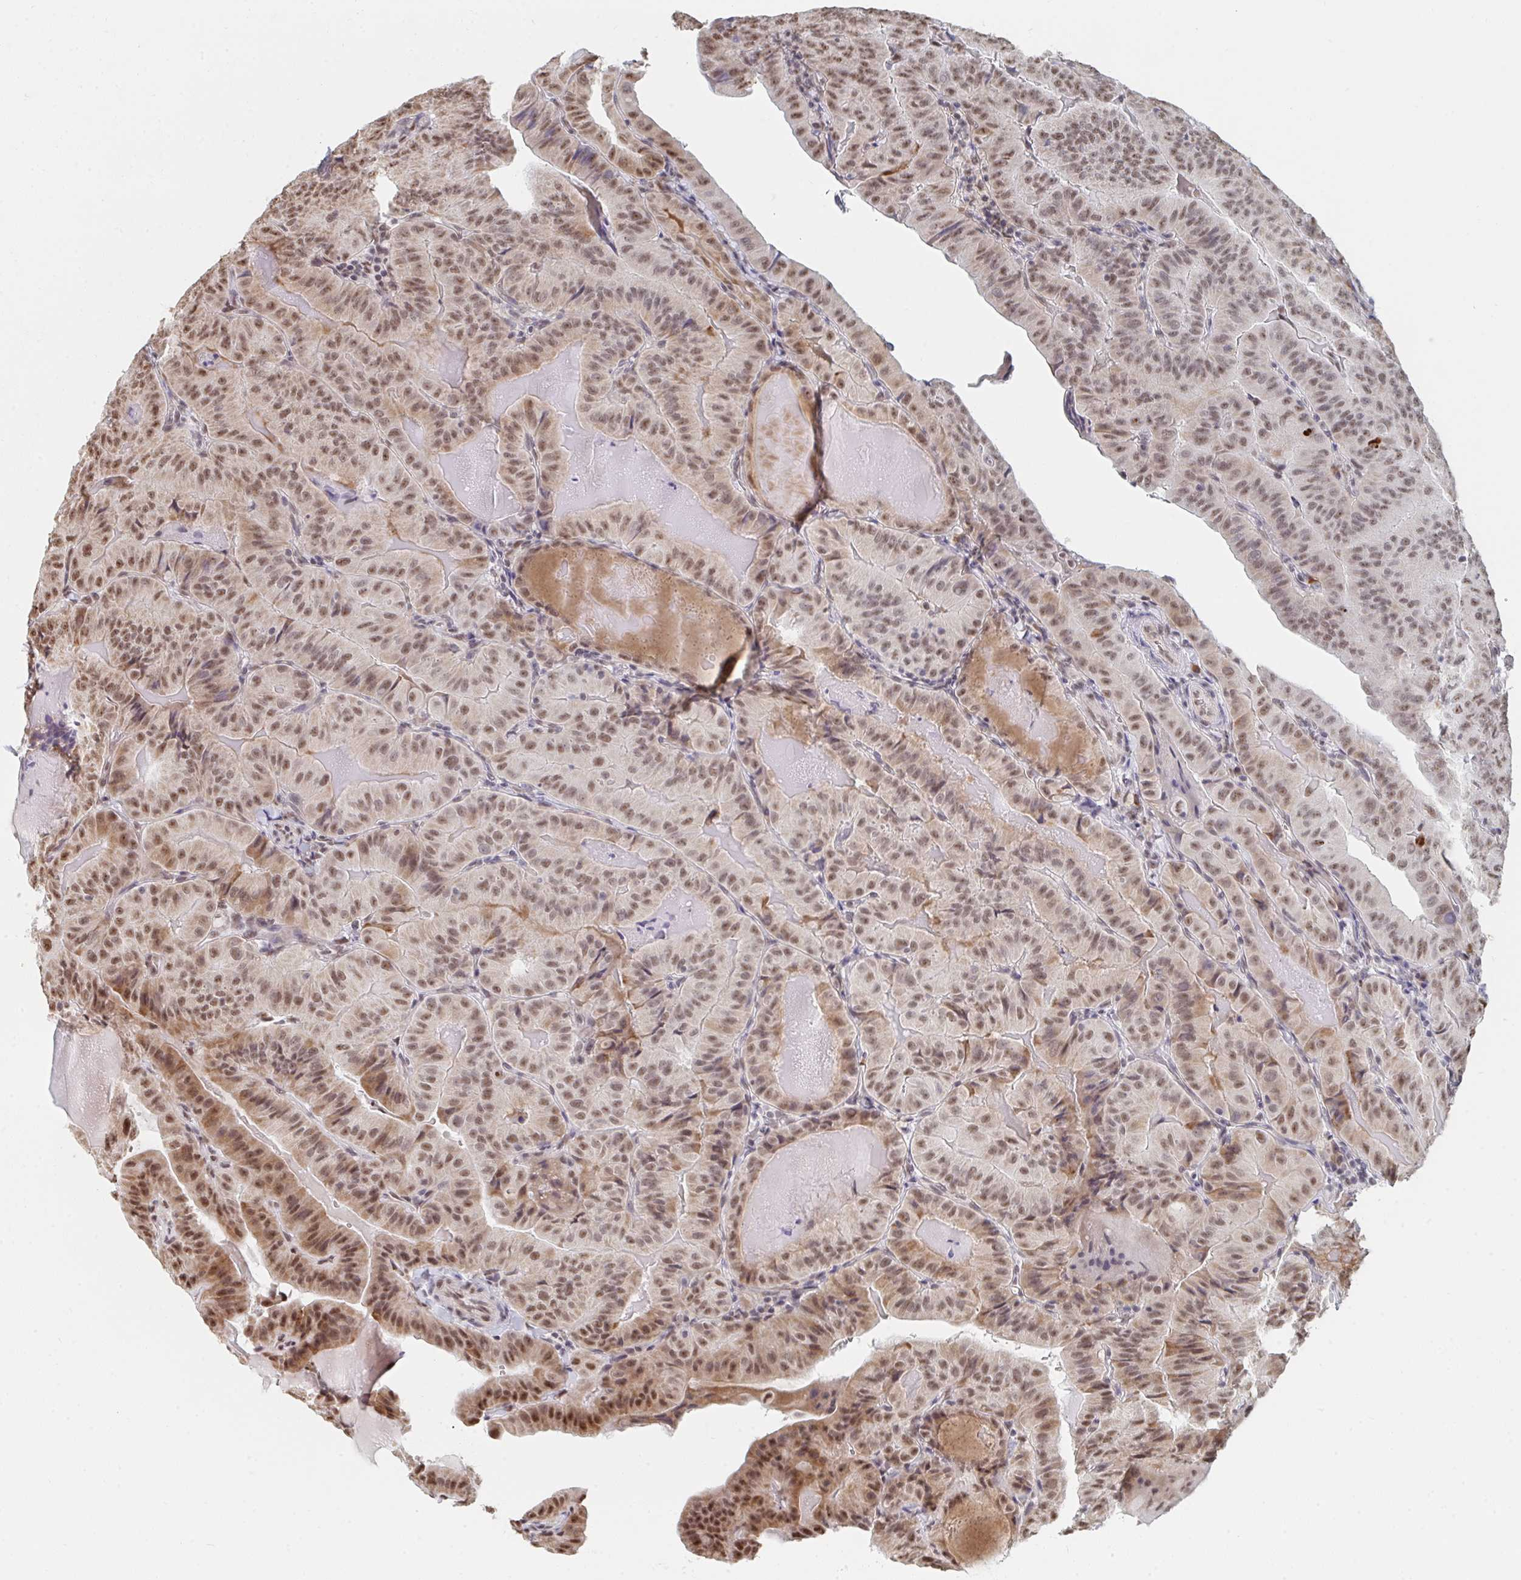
{"staining": {"intensity": "moderate", "quantity": ">75%", "location": "cytoplasmic/membranous,nuclear"}, "tissue": "thyroid cancer", "cell_type": "Tumor cells", "image_type": "cancer", "snomed": [{"axis": "morphology", "description": "Papillary adenocarcinoma, NOS"}, {"axis": "topography", "description": "Thyroid gland"}], "caption": "Protein expression analysis of human thyroid cancer reveals moderate cytoplasmic/membranous and nuclear positivity in approximately >75% of tumor cells.", "gene": "MBNL1", "patient": {"sex": "female", "age": 68}}